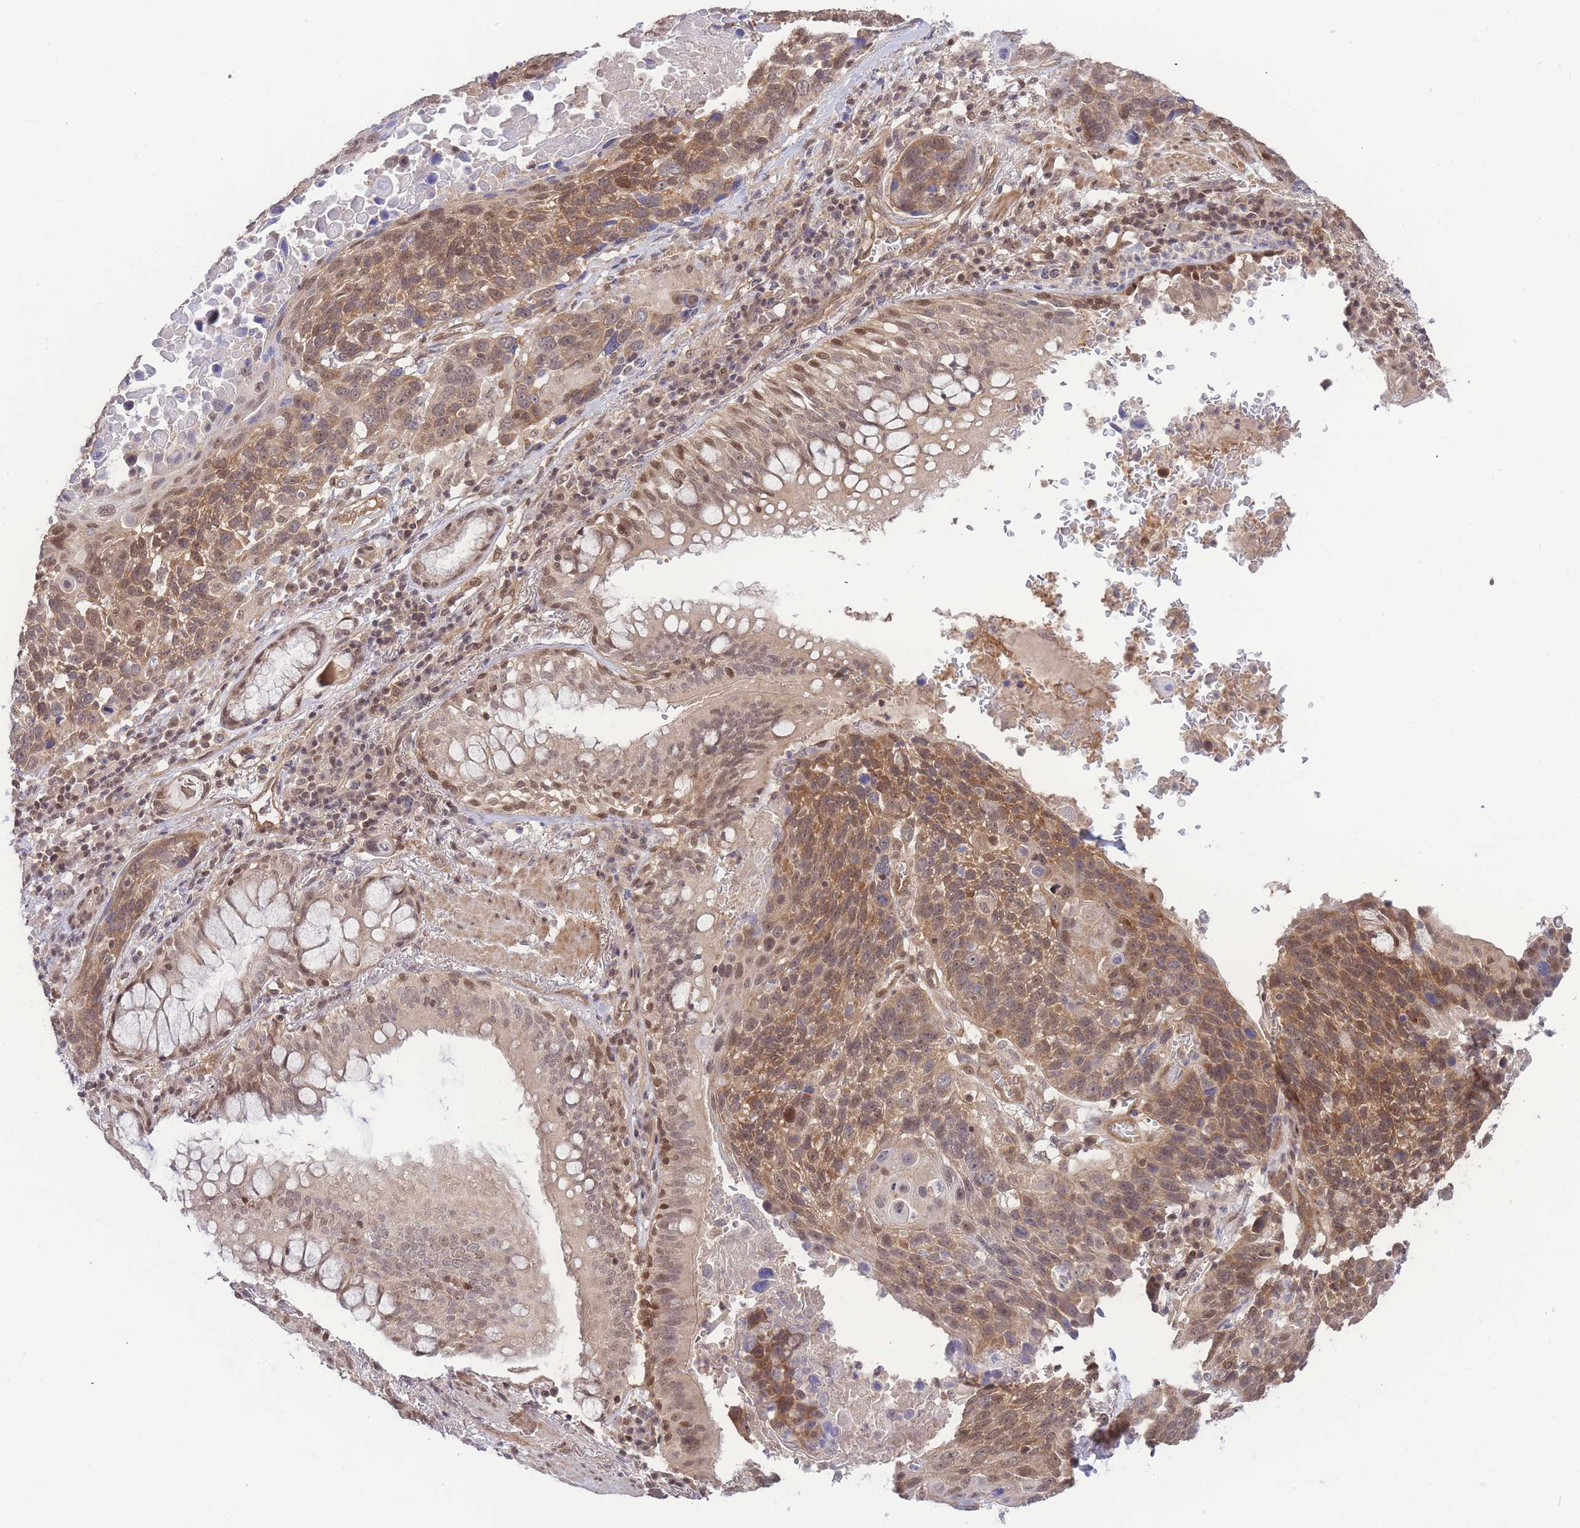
{"staining": {"intensity": "moderate", "quantity": ">75%", "location": "cytoplasmic/membranous,nuclear"}, "tissue": "lung cancer", "cell_type": "Tumor cells", "image_type": "cancer", "snomed": [{"axis": "morphology", "description": "Squamous cell carcinoma, NOS"}, {"axis": "topography", "description": "Lung"}], "caption": "Protein staining shows moderate cytoplasmic/membranous and nuclear expression in approximately >75% of tumor cells in lung cancer. (DAB (3,3'-diaminobenzidine) IHC, brown staining for protein, blue staining for nuclei).", "gene": "KIAA1191", "patient": {"sex": "male", "age": 66}}